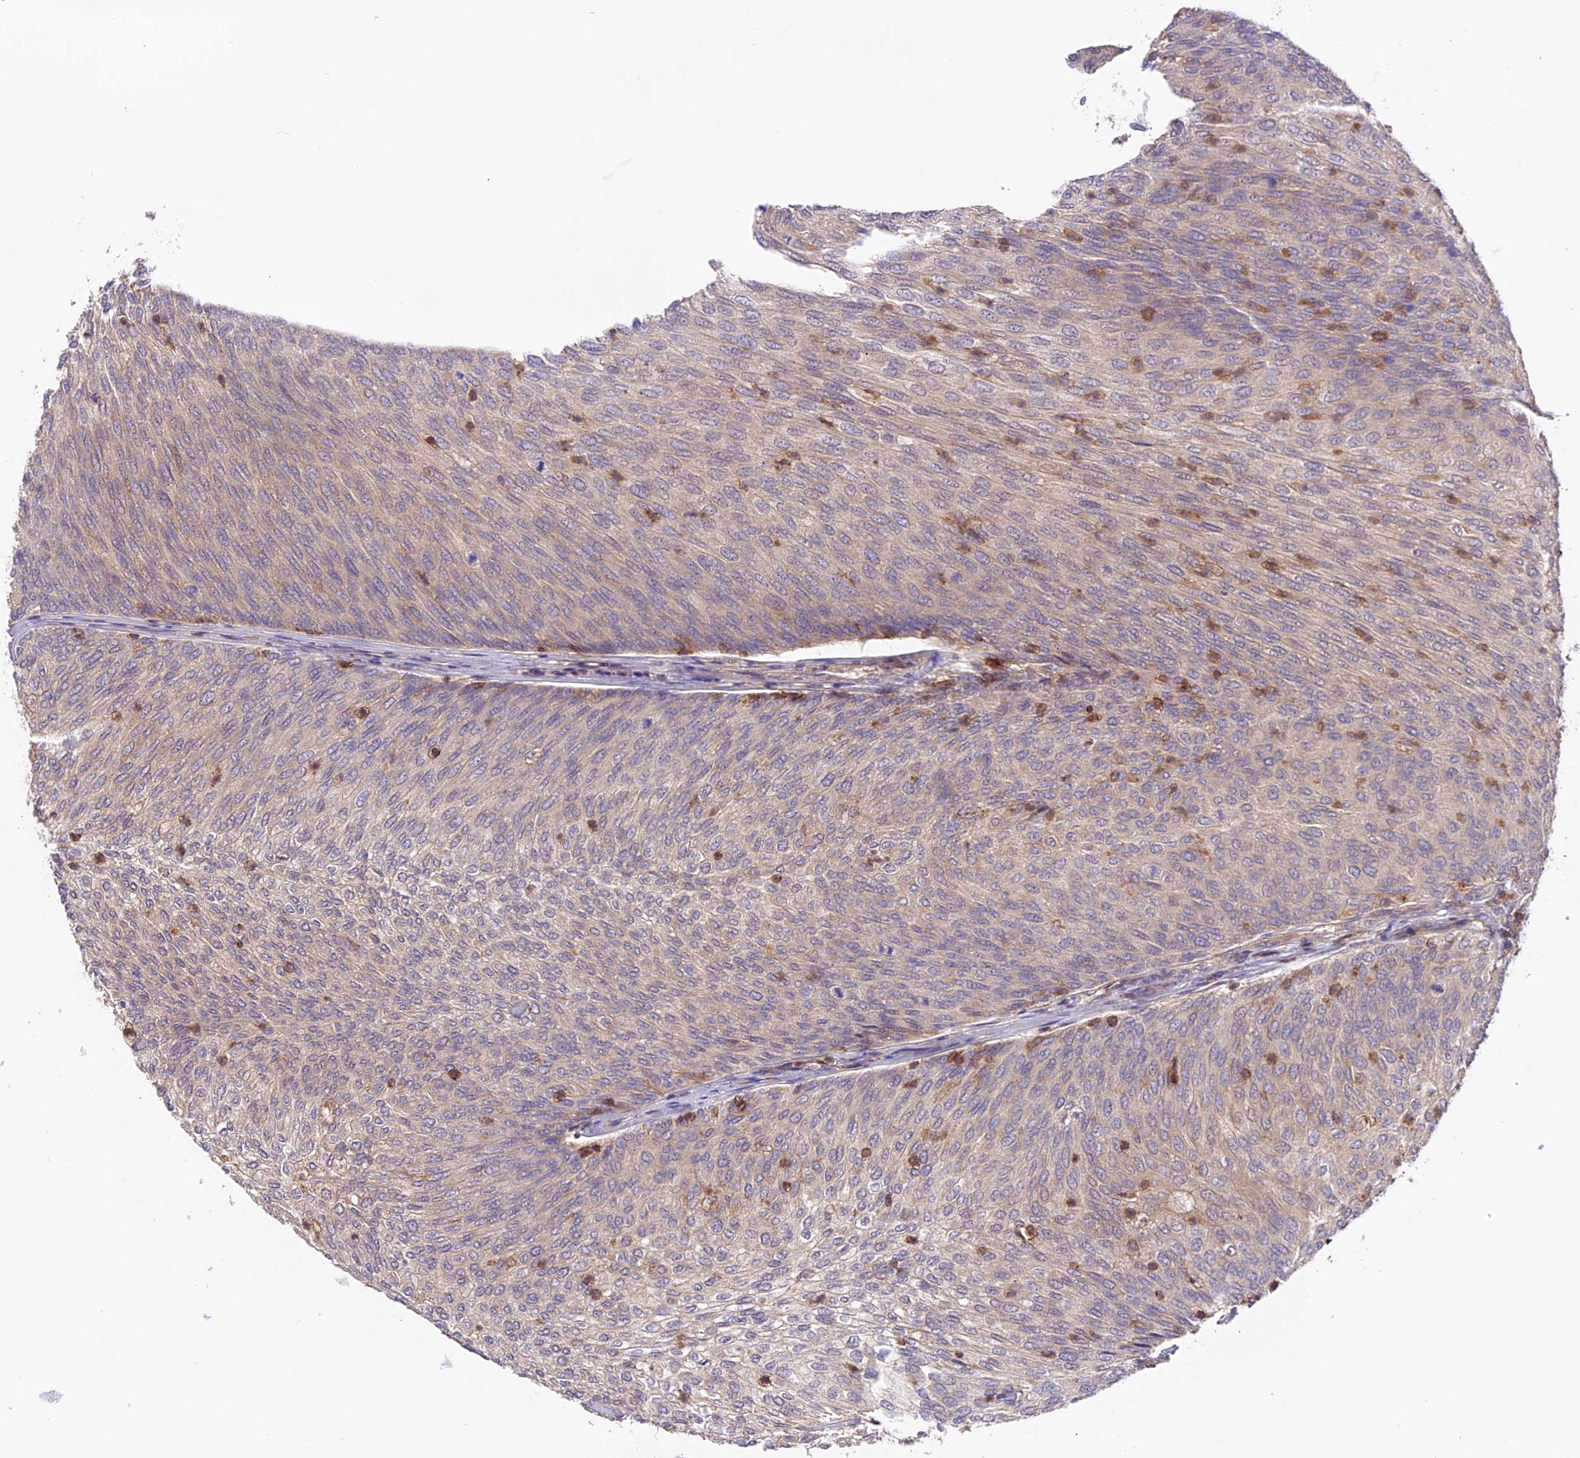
{"staining": {"intensity": "negative", "quantity": "none", "location": "none"}, "tissue": "urothelial cancer", "cell_type": "Tumor cells", "image_type": "cancer", "snomed": [{"axis": "morphology", "description": "Urothelial carcinoma, Low grade"}, {"axis": "topography", "description": "Urinary bladder"}], "caption": "An IHC photomicrograph of urothelial cancer is shown. There is no staining in tumor cells of urothelial cancer.", "gene": "SKIDA1", "patient": {"sex": "female", "age": 79}}